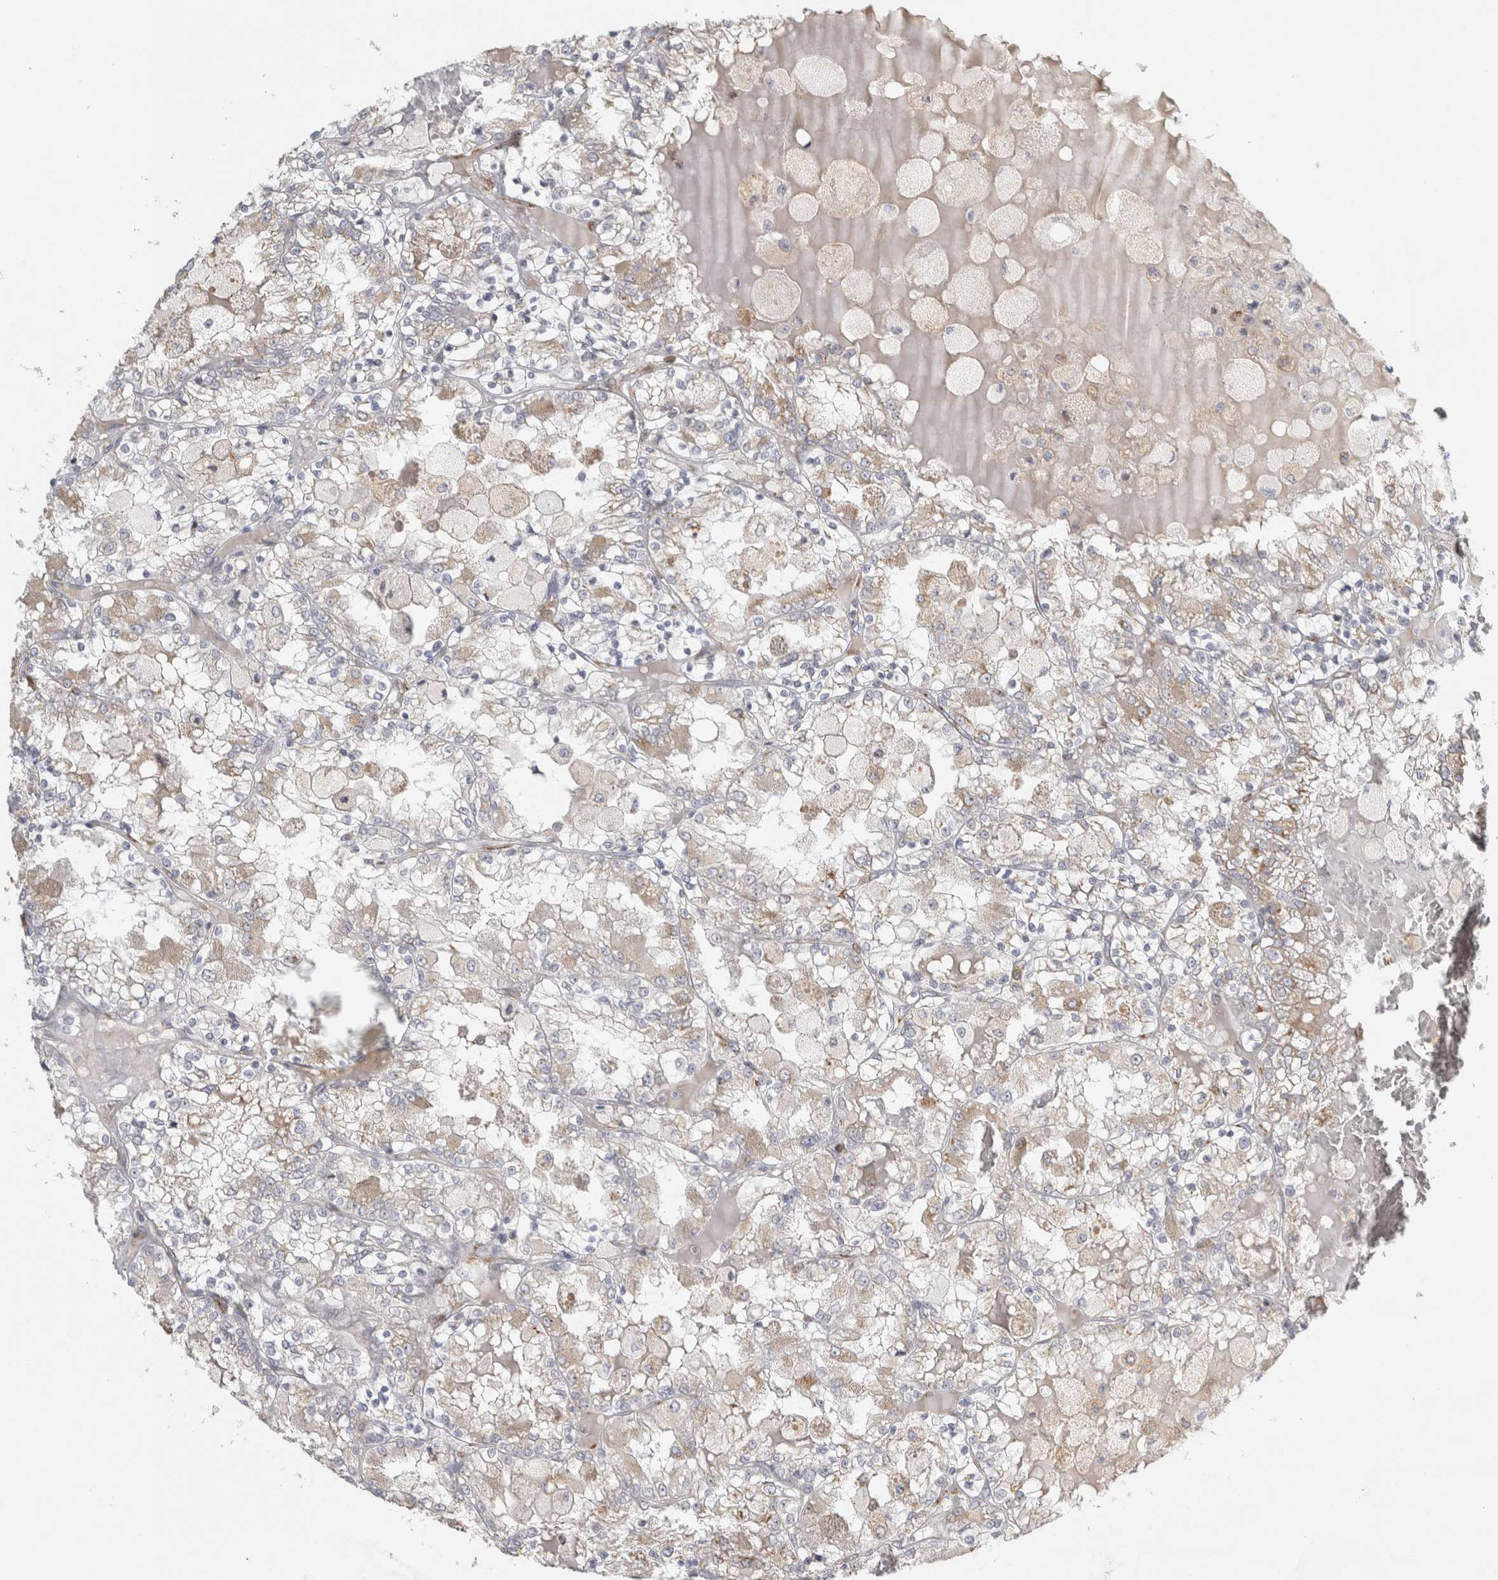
{"staining": {"intensity": "negative", "quantity": "none", "location": "none"}, "tissue": "renal cancer", "cell_type": "Tumor cells", "image_type": "cancer", "snomed": [{"axis": "morphology", "description": "Adenocarcinoma, NOS"}, {"axis": "topography", "description": "Kidney"}], "caption": "Immunohistochemistry of renal cancer (adenocarcinoma) demonstrates no staining in tumor cells. The staining was performed using DAB to visualize the protein expression in brown, while the nuclei were stained in blue with hematoxylin (Magnification: 20x).", "gene": "OSTN", "patient": {"sex": "female", "age": 56}}